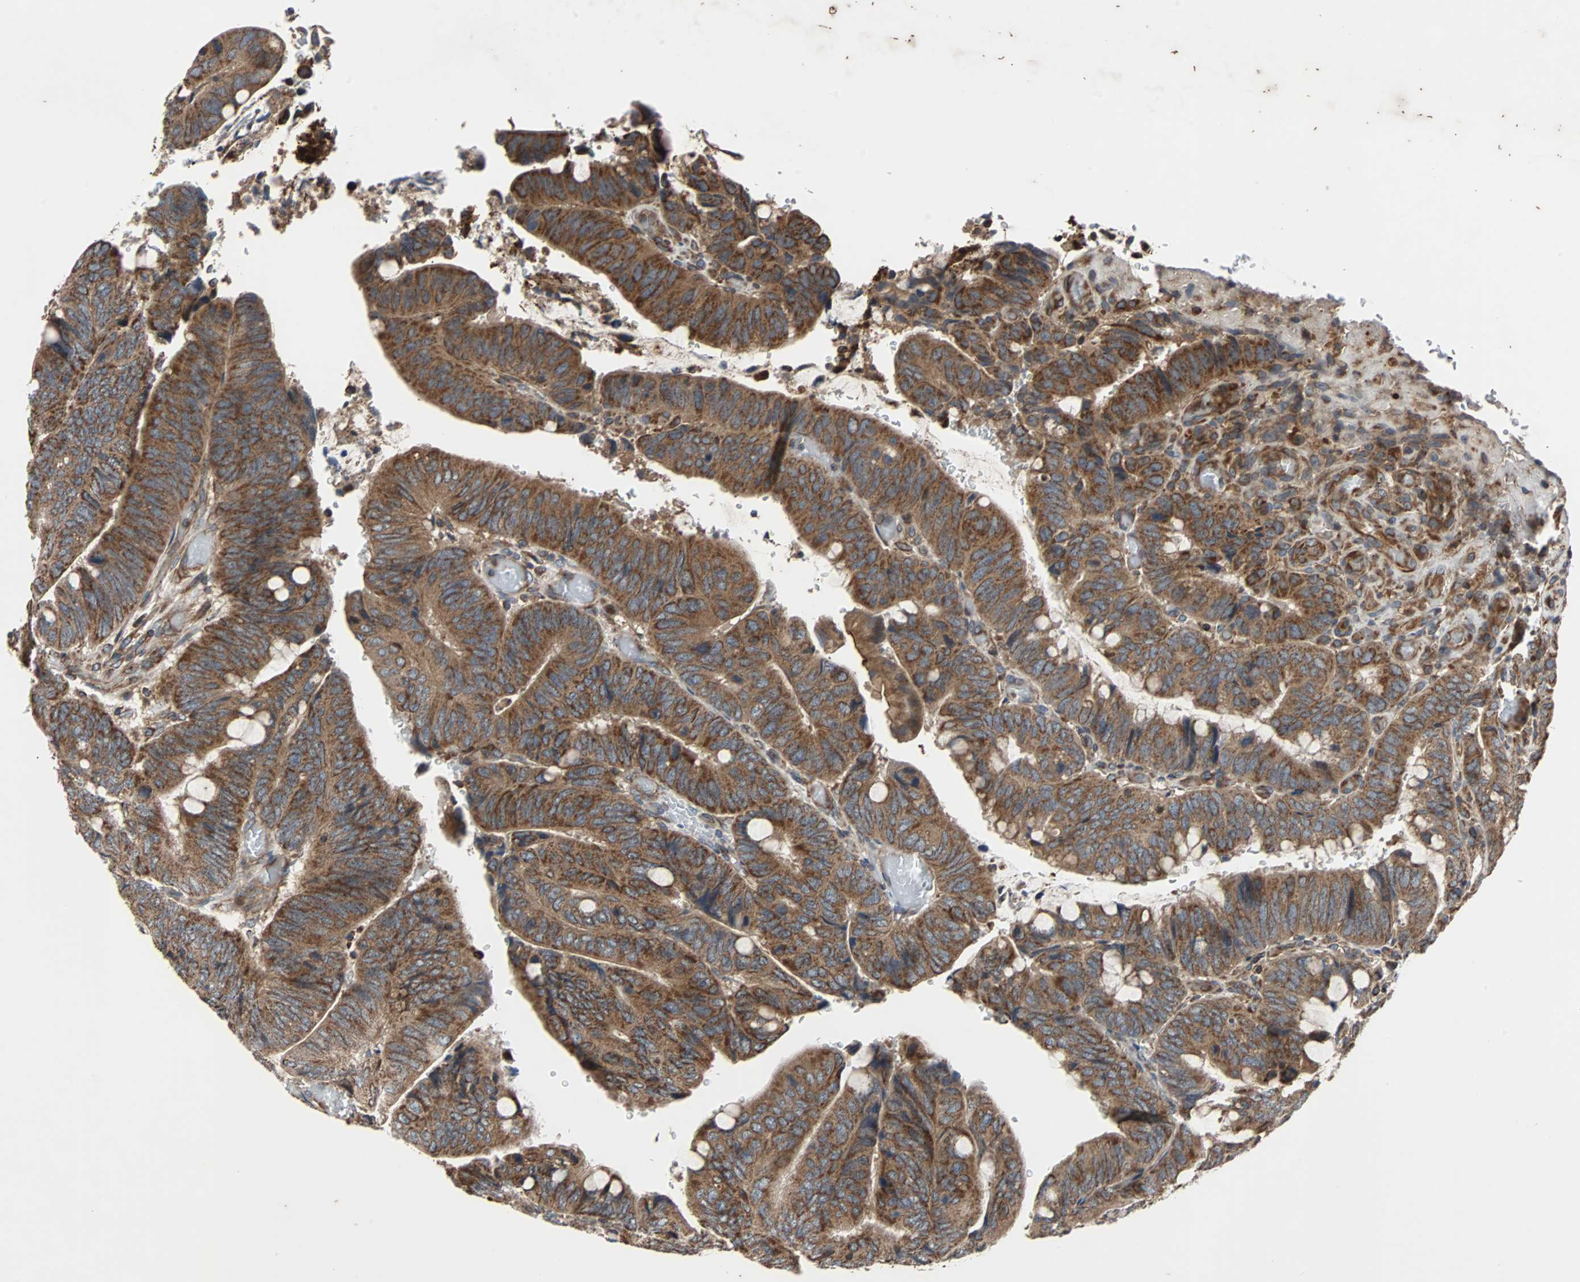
{"staining": {"intensity": "moderate", "quantity": ">75%", "location": "cytoplasmic/membranous"}, "tissue": "colorectal cancer", "cell_type": "Tumor cells", "image_type": "cancer", "snomed": [{"axis": "morphology", "description": "Normal tissue, NOS"}, {"axis": "morphology", "description": "Adenocarcinoma, NOS"}, {"axis": "topography", "description": "Rectum"}, {"axis": "topography", "description": "Peripheral nerve tissue"}], "caption": "This is an image of immunohistochemistry staining of colorectal adenocarcinoma, which shows moderate positivity in the cytoplasmic/membranous of tumor cells.", "gene": "ACTR3", "patient": {"sex": "male", "age": 92}}